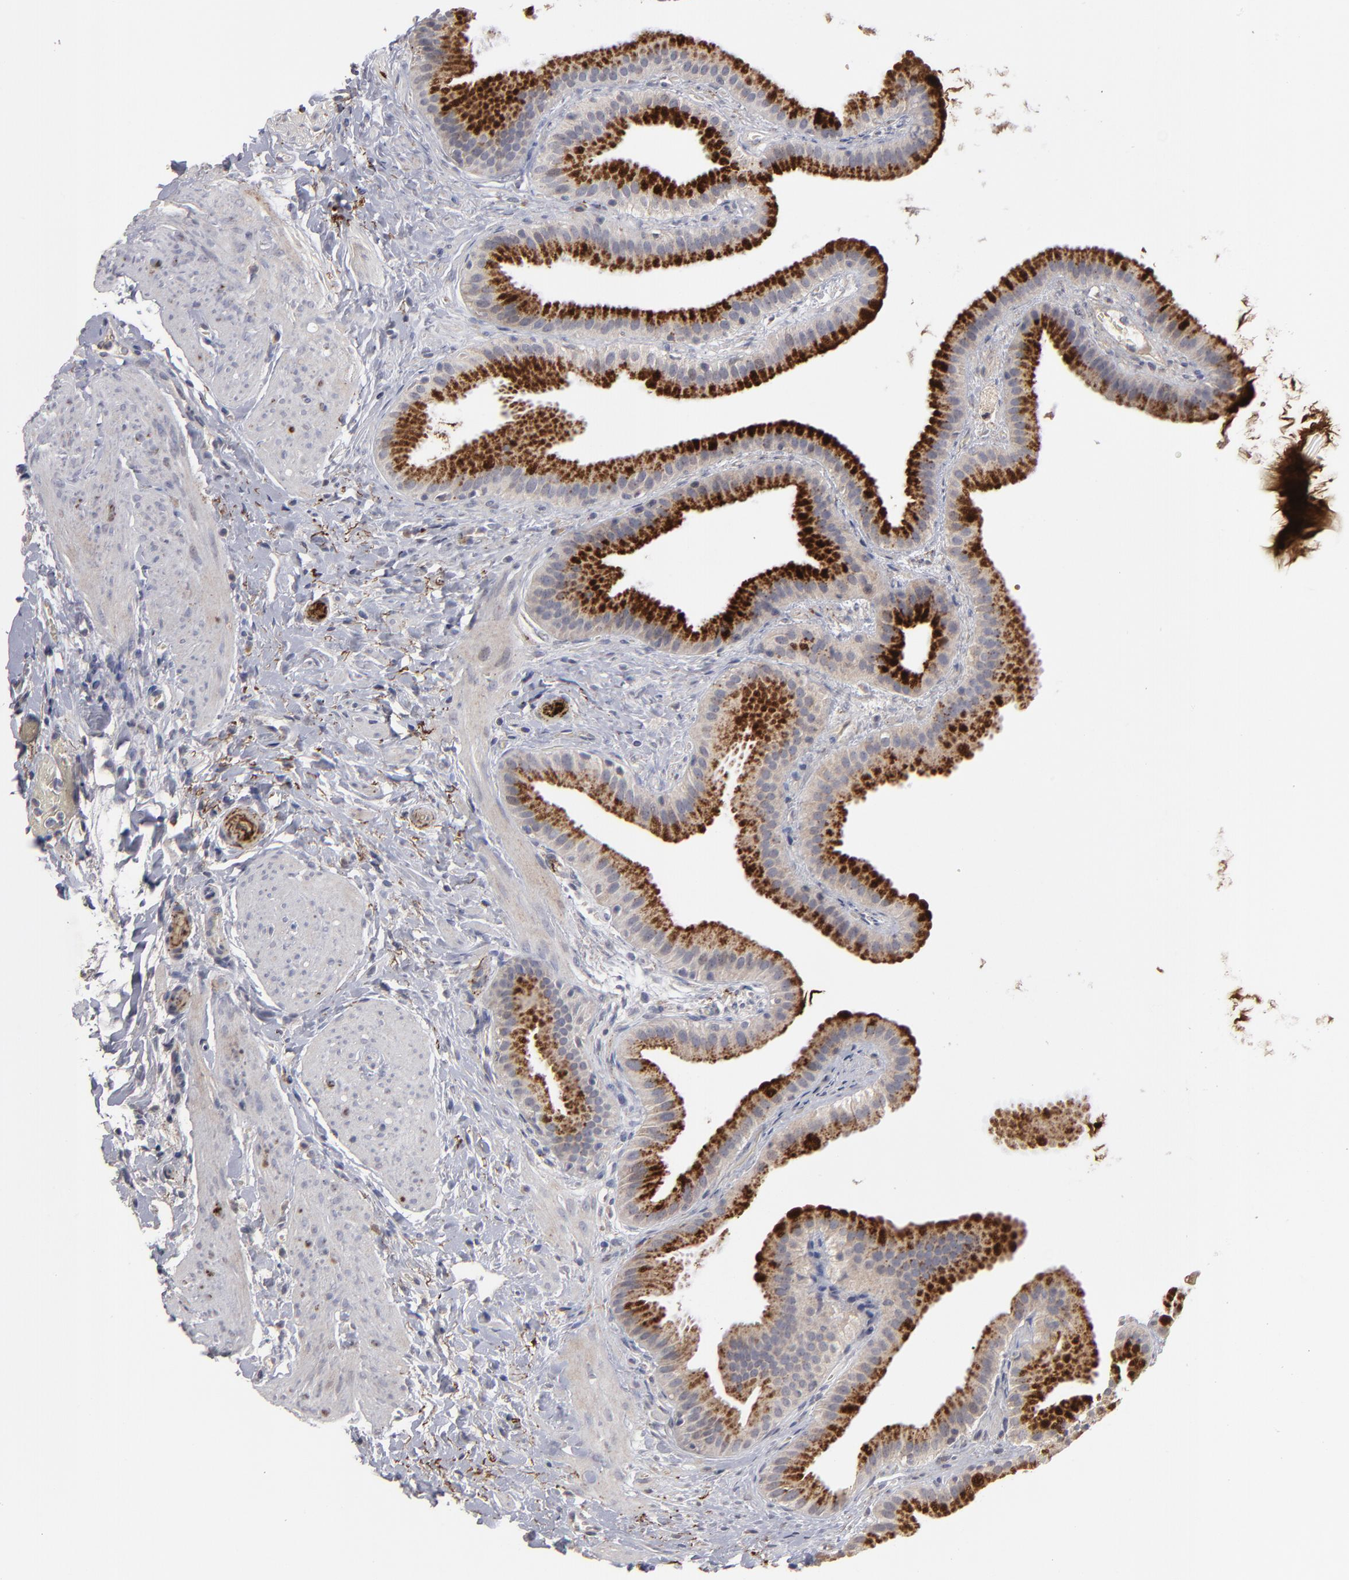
{"staining": {"intensity": "strong", "quantity": ">75%", "location": "cytoplasmic/membranous"}, "tissue": "gallbladder", "cell_type": "Glandular cells", "image_type": "normal", "snomed": [{"axis": "morphology", "description": "Normal tissue, NOS"}, {"axis": "topography", "description": "Gallbladder"}], "caption": "Gallbladder stained for a protein (brown) shows strong cytoplasmic/membranous positive expression in approximately >75% of glandular cells.", "gene": "GPM6B", "patient": {"sex": "female", "age": 63}}